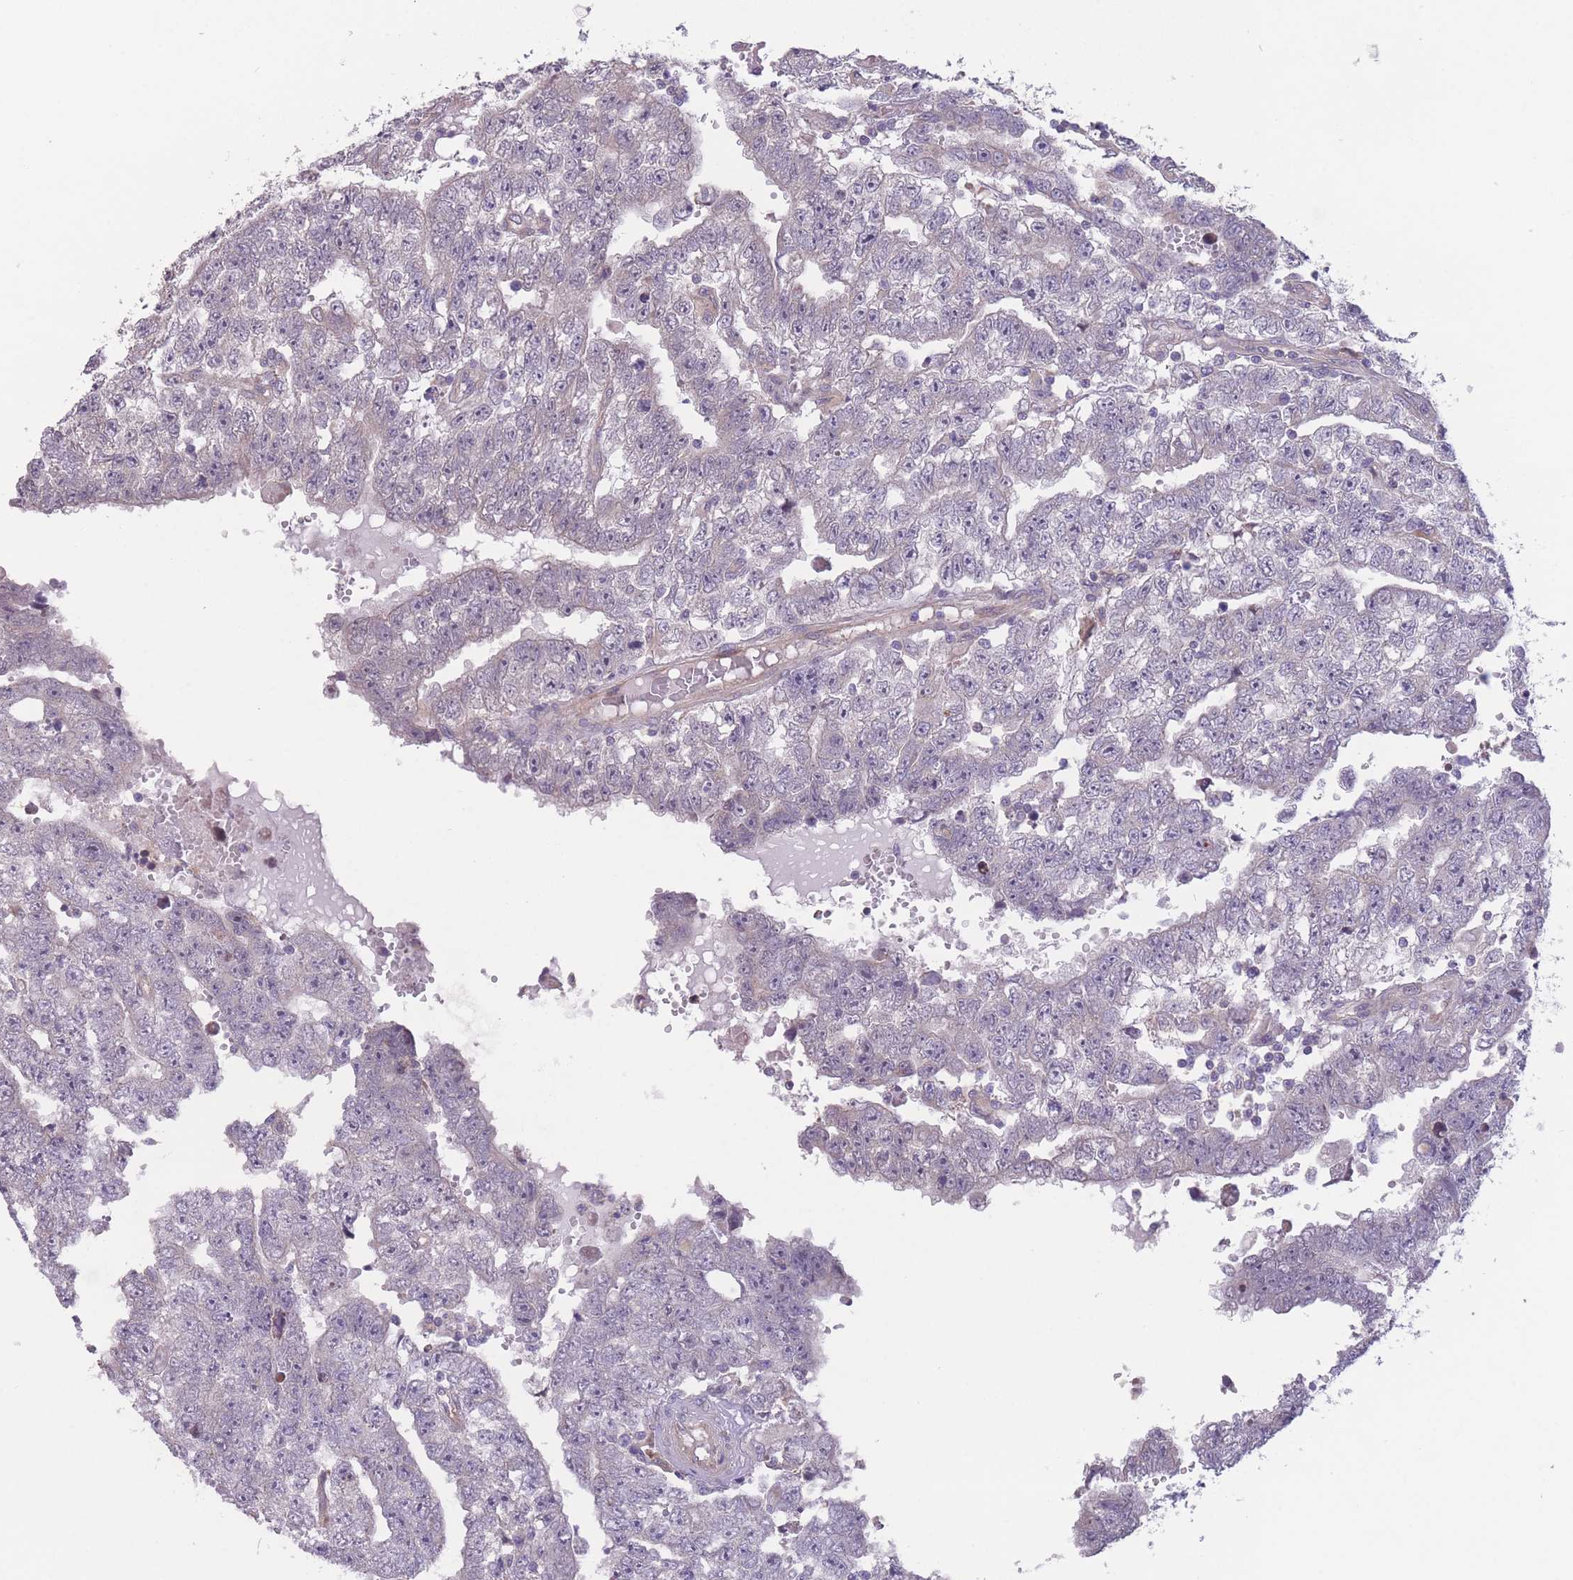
{"staining": {"intensity": "negative", "quantity": "none", "location": "none"}, "tissue": "testis cancer", "cell_type": "Tumor cells", "image_type": "cancer", "snomed": [{"axis": "morphology", "description": "Carcinoma, Embryonal, NOS"}, {"axis": "topography", "description": "Testis"}], "caption": "Photomicrograph shows no significant protein positivity in tumor cells of testis cancer. (DAB (3,3'-diaminobenzidine) IHC visualized using brightfield microscopy, high magnification).", "gene": "ITPKC", "patient": {"sex": "male", "age": 25}}